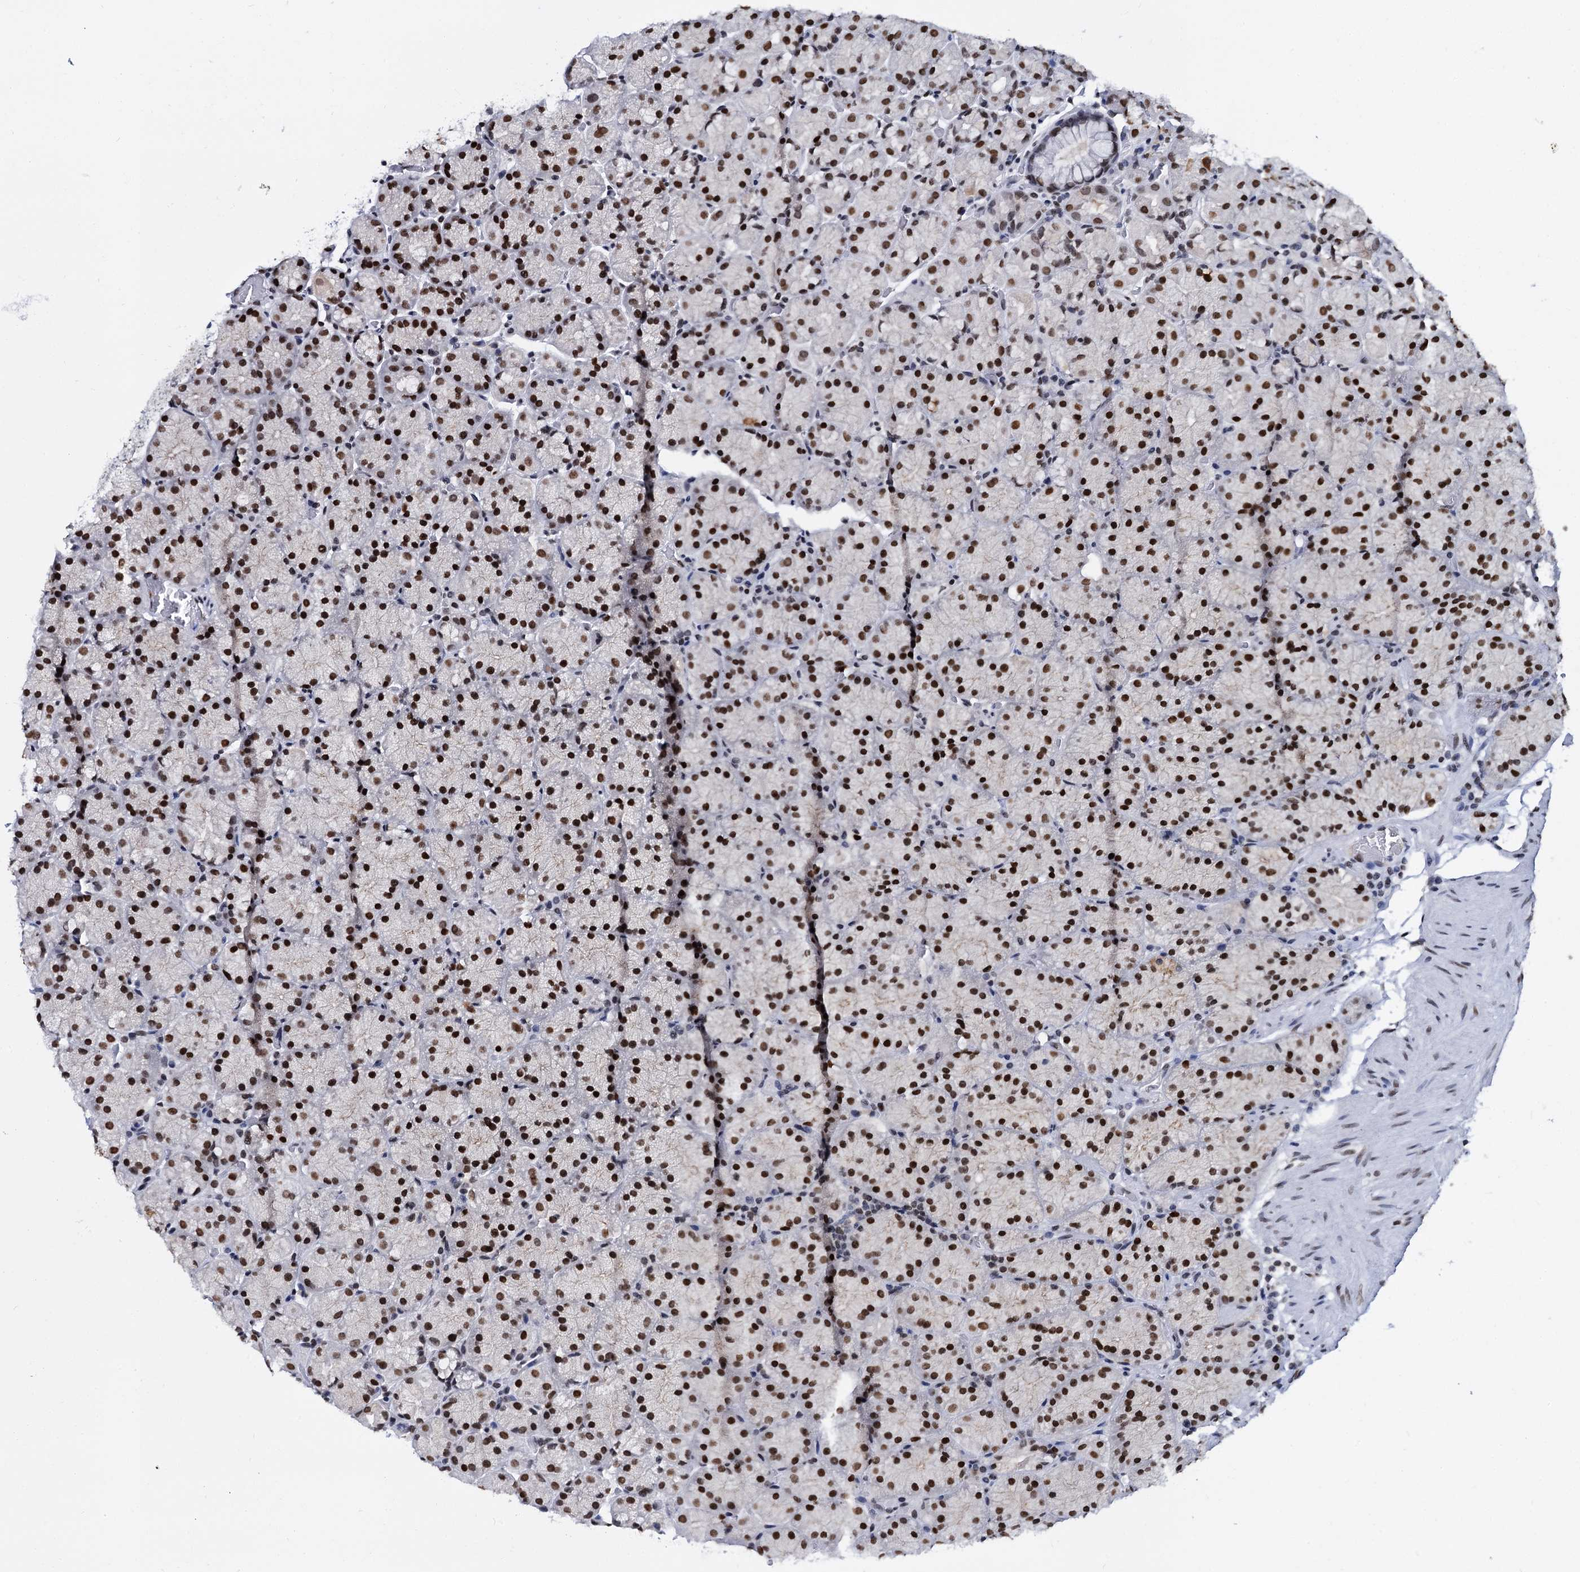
{"staining": {"intensity": "strong", "quantity": ">75%", "location": "nuclear"}, "tissue": "stomach", "cell_type": "Glandular cells", "image_type": "normal", "snomed": [{"axis": "morphology", "description": "Normal tissue, NOS"}, {"axis": "topography", "description": "Stomach, upper"}, {"axis": "topography", "description": "Stomach, lower"}], "caption": "IHC micrograph of normal stomach stained for a protein (brown), which reveals high levels of strong nuclear positivity in approximately >75% of glandular cells.", "gene": "CMAS", "patient": {"sex": "male", "age": 80}}